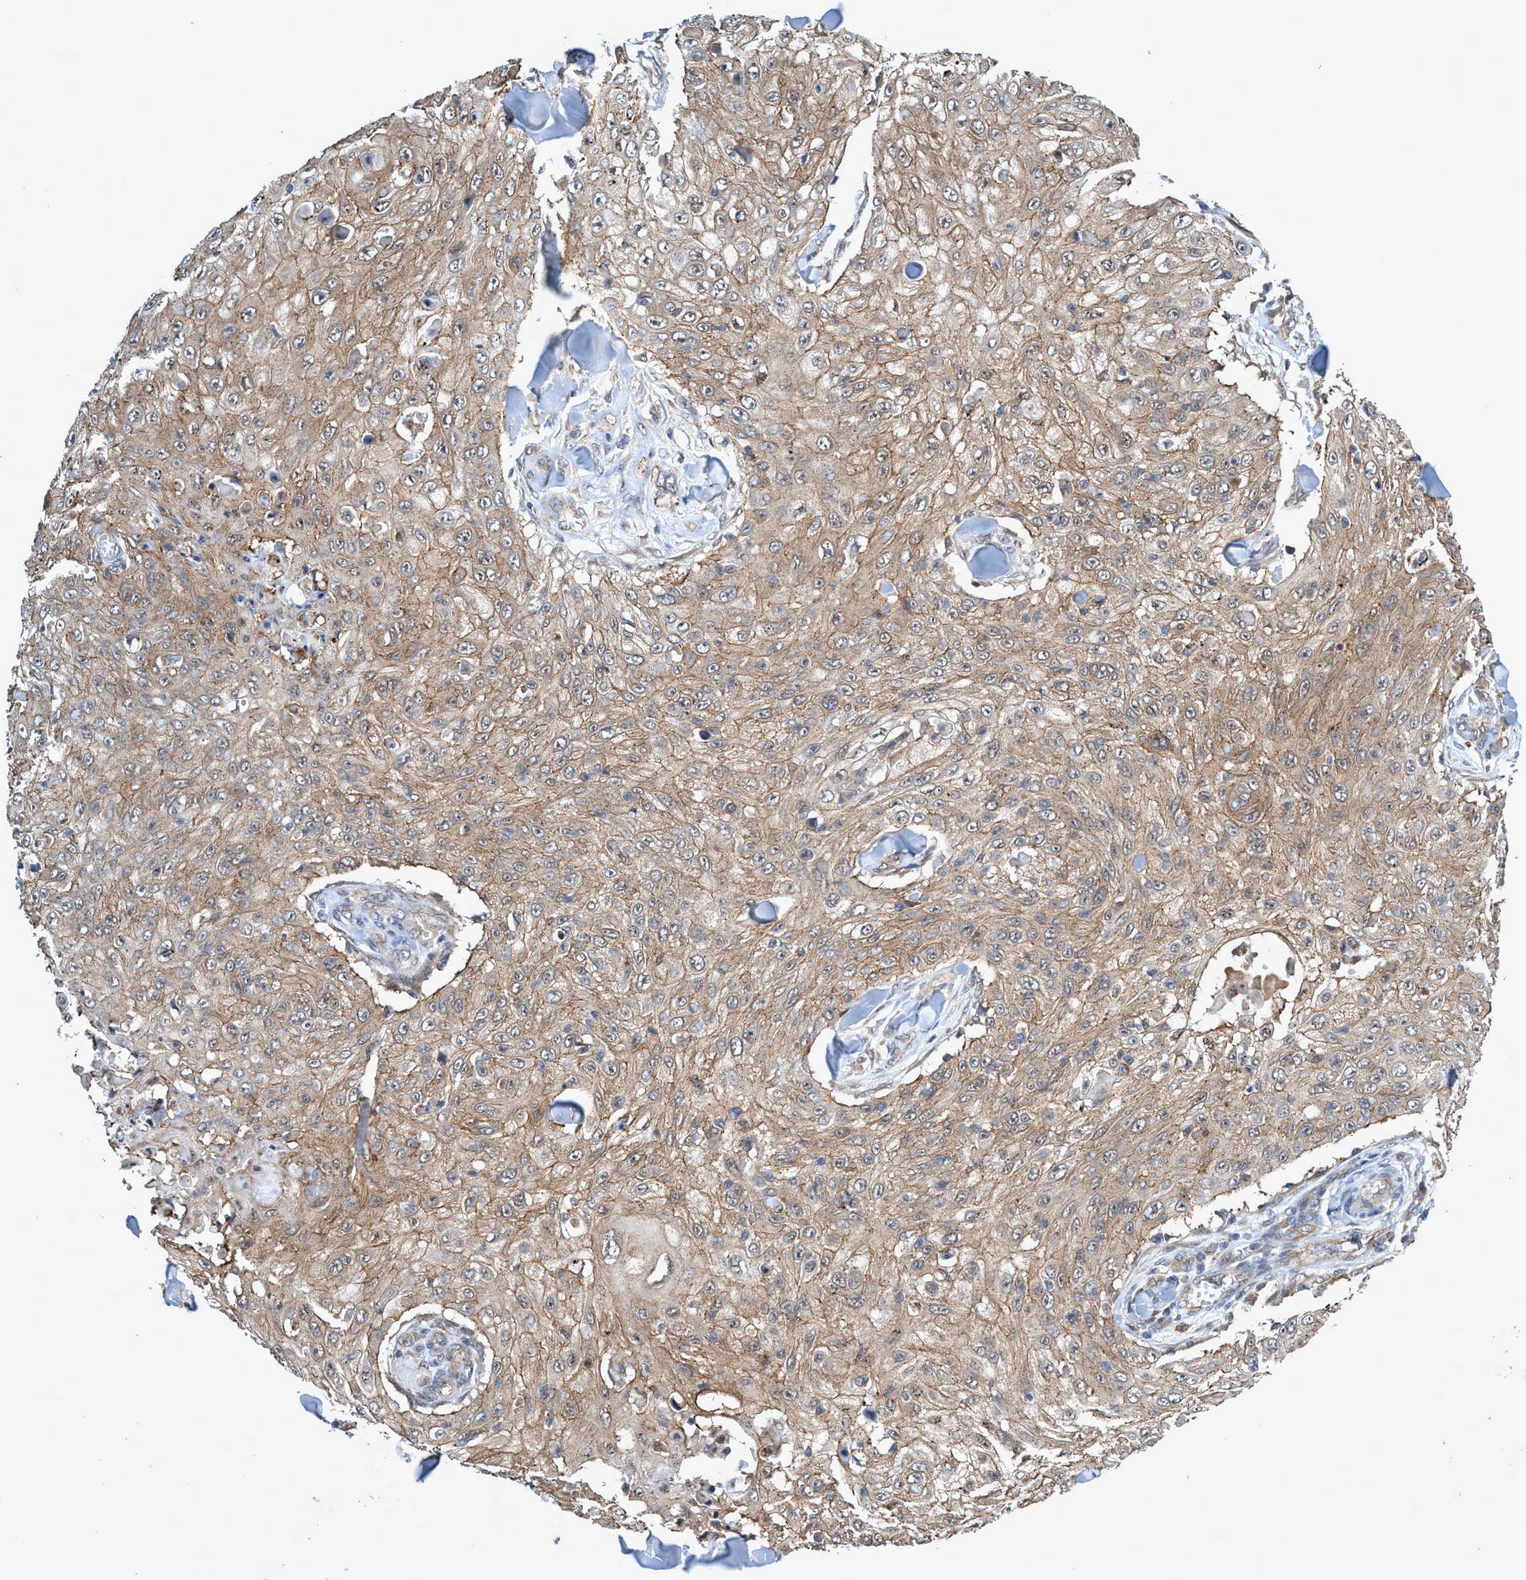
{"staining": {"intensity": "weak", "quantity": ">75%", "location": "cytoplasmic/membranous"}, "tissue": "skin cancer", "cell_type": "Tumor cells", "image_type": "cancer", "snomed": [{"axis": "morphology", "description": "Squamous cell carcinoma, NOS"}, {"axis": "topography", "description": "Skin"}], "caption": "Immunohistochemical staining of human squamous cell carcinoma (skin) shows weak cytoplasmic/membranous protein positivity in approximately >75% of tumor cells.", "gene": "TRIM65", "patient": {"sex": "male", "age": 86}}